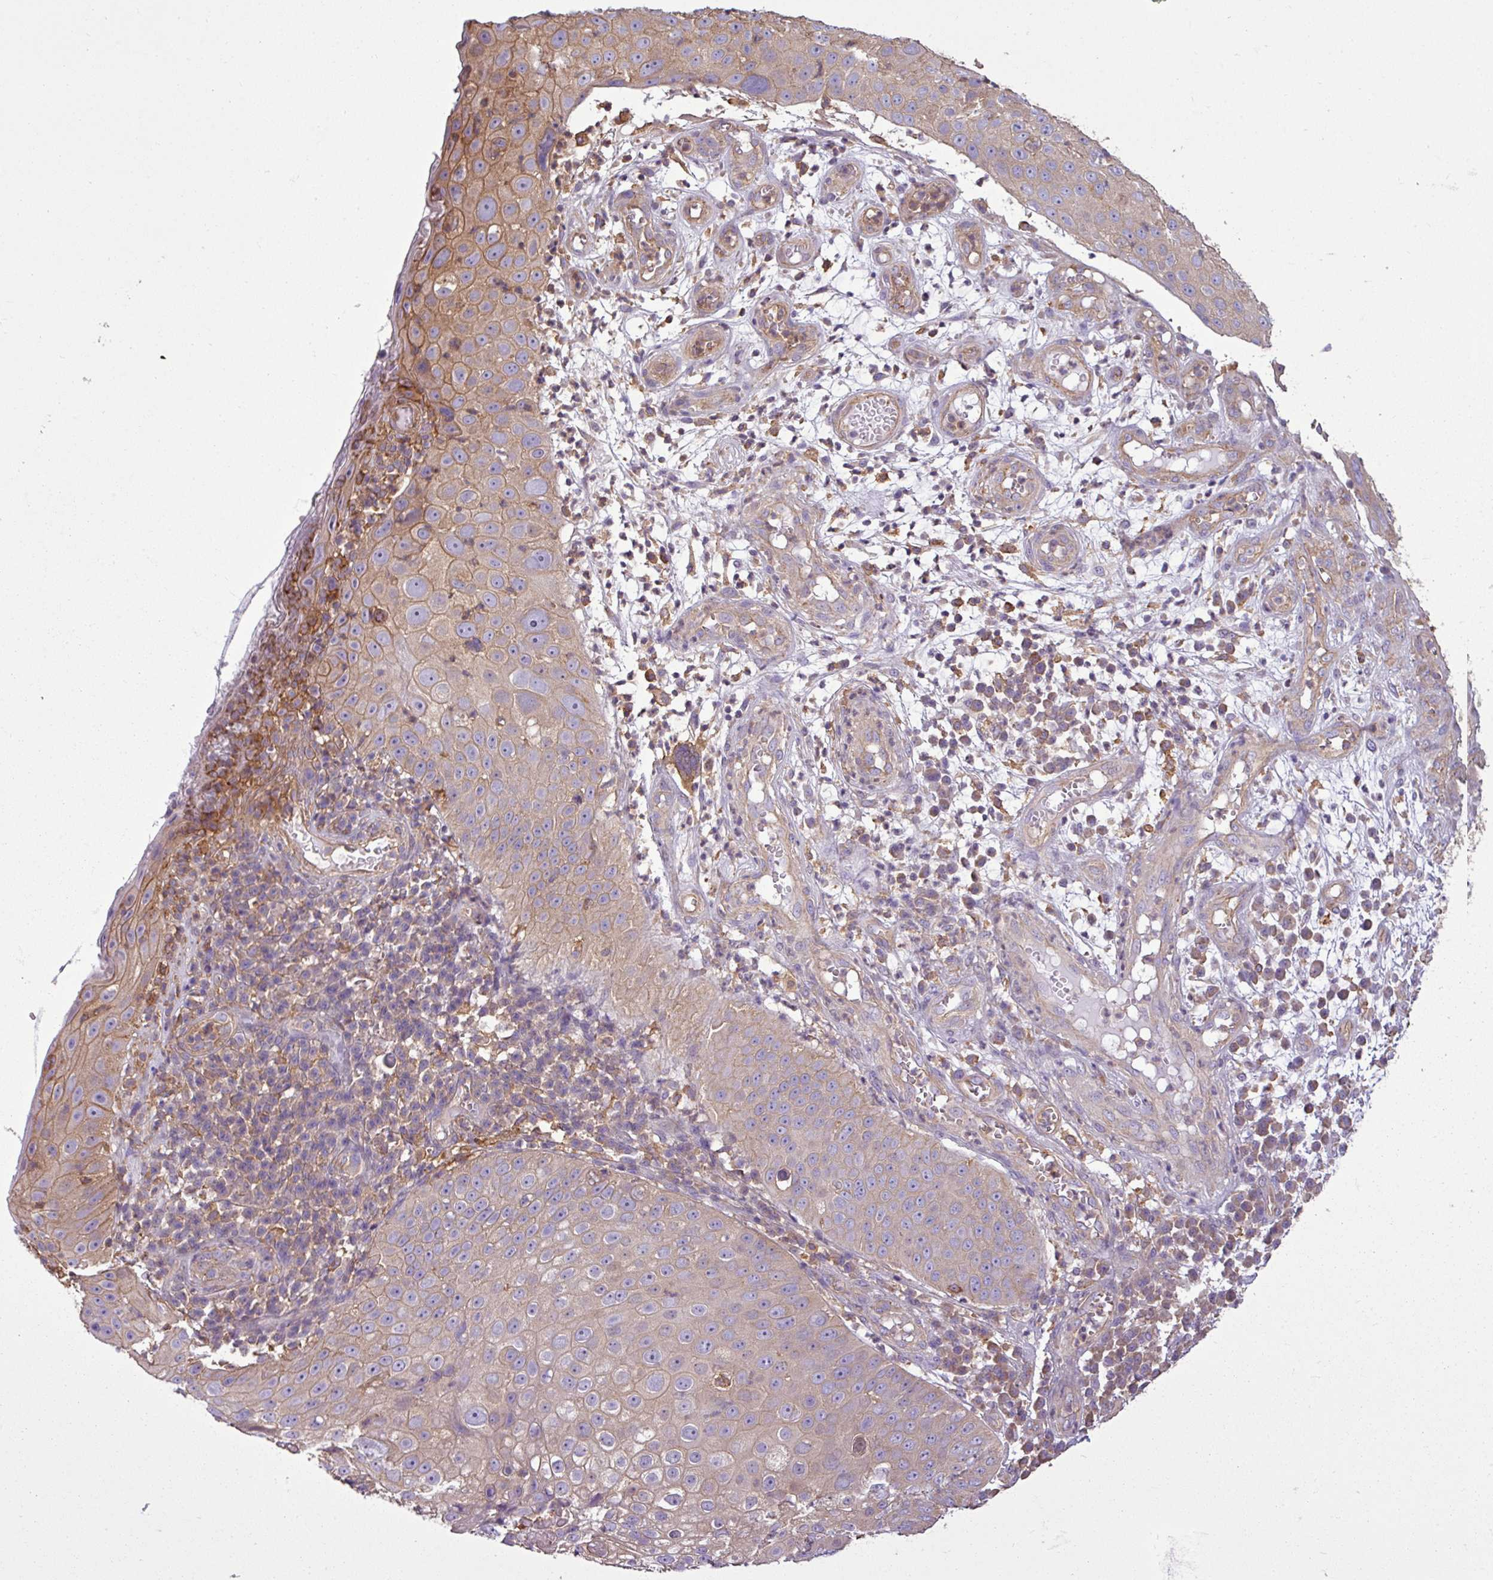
{"staining": {"intensity": "moderate", "quantity": "<25%", "location": "cytoplasmic/membranous"}, "tissue": "skin cancer", "cell_type": "Tumor cells", "image_type": "cancer", "snomed": [{"axis": "morphology", "description": "Squamous cell carcinoma, NOS"}, {"axis": "topography", "description": "Skin"}], "caption": "A micrograph of human skin cancer (squamous cell carcinoma) stained for a protein exhibits moderate cytoplasmic/membranous brown staining in tumor cells. (brown staining indicates protein expression, while blue staining denotes nuclei).", "gene": "PACSIN2", "patient": {"sex": "male", "age": 71}}